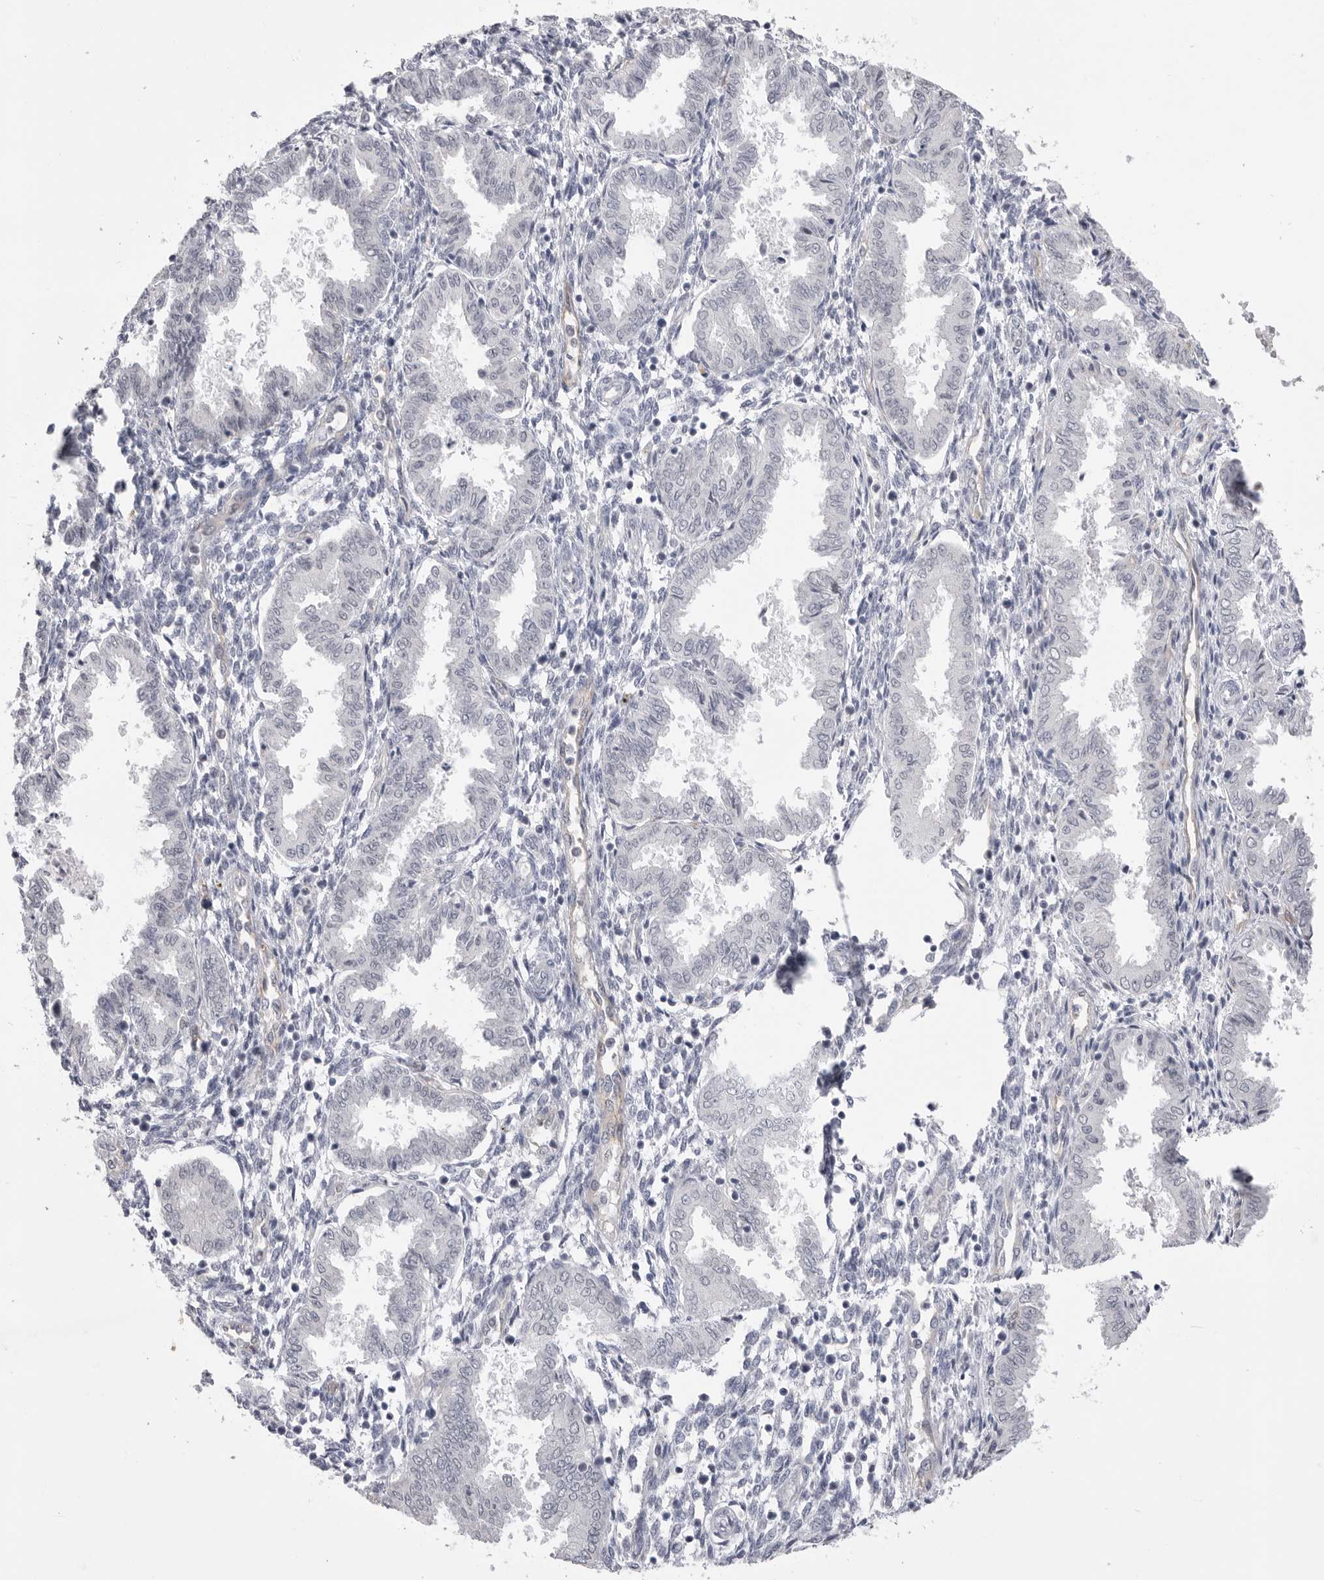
{"staining": {"intensity": "negative", "quantity": "none", "location": "none"}, "tissue": "endometrium", "cell_type": "Cells in endometrial stroma", "image_type": "normal", "snomed": [{"axis": "morphology", "description": "Normal tissue, NOS"}, {"axis": "topography", "description": "Endometrium"}], "caption": "DAB immunohistochemical staining of benign human endometrium displays no significant expression in cells in endometrial stroma. The staining was performed using DAB to visualize the protein expression in brown, while the nuclei were stained in blue with hematoxylin (Magnification: 20x).", "gene": "ZBTB7B", "patient": {"sex": "female", "age": 33}}